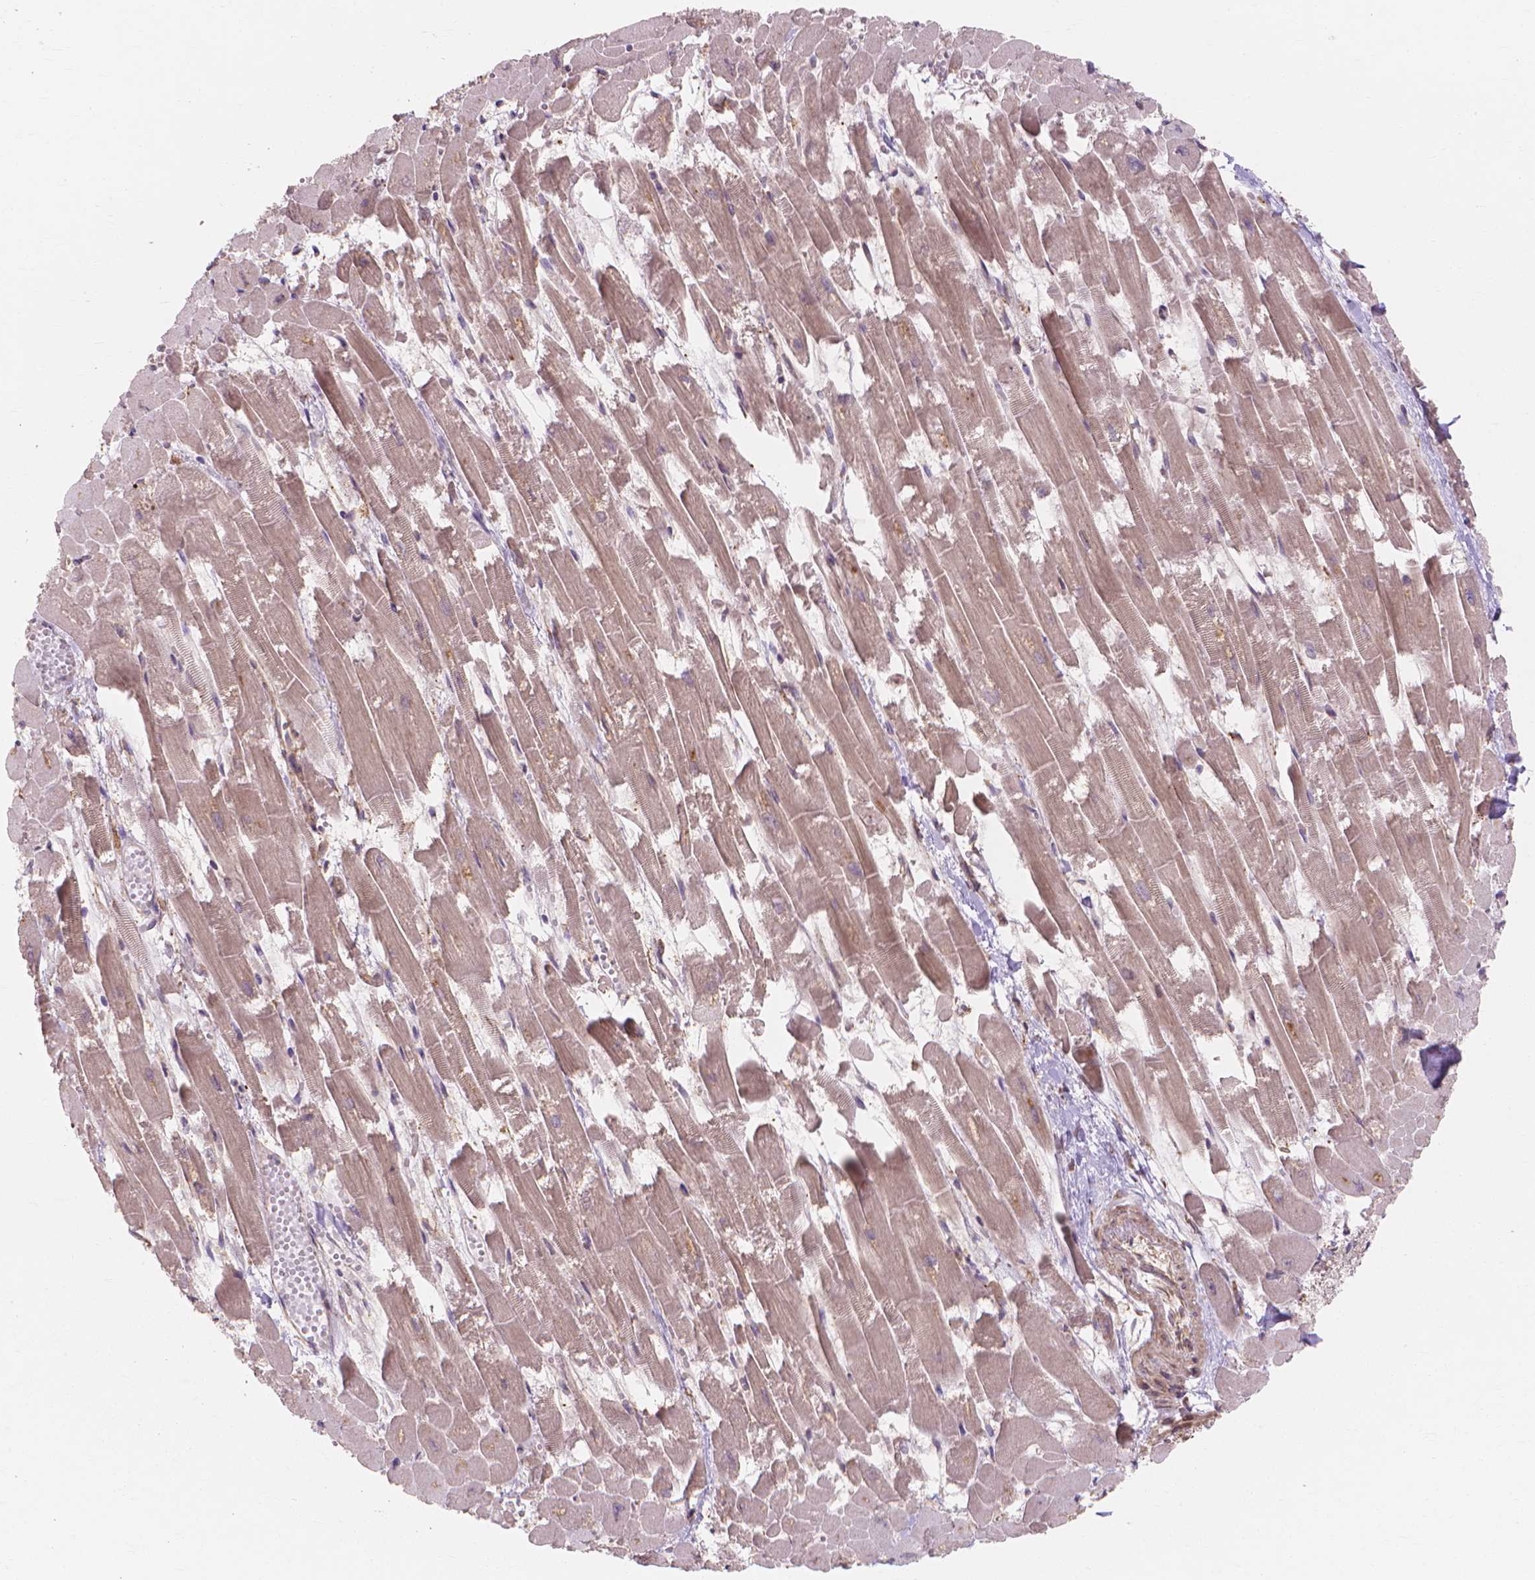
{"staining": {"intensity": "weak", "quantity": ">75%", "location": "cytoplasmic/membranous"}, "tissue": "heart muscle", "cell_type": "Cardiomyocytes", "image_type": "normal", "snomed": [{"axis": "morphology", "description": "Normal tissue, NOS"}, {"axis": "topography", "description": "Heart"}], "caption": "The immunohistochemical stain labels weak cytoplasmic/membranous expression in cardiomyocytes of benign heart muscle. (DAB (3,3'-diaminobenzidine) = brown stain, brightfield microscopy at high magnification).", "gene": "TAB2", "patient": {"sex": "female", "age": 52}}